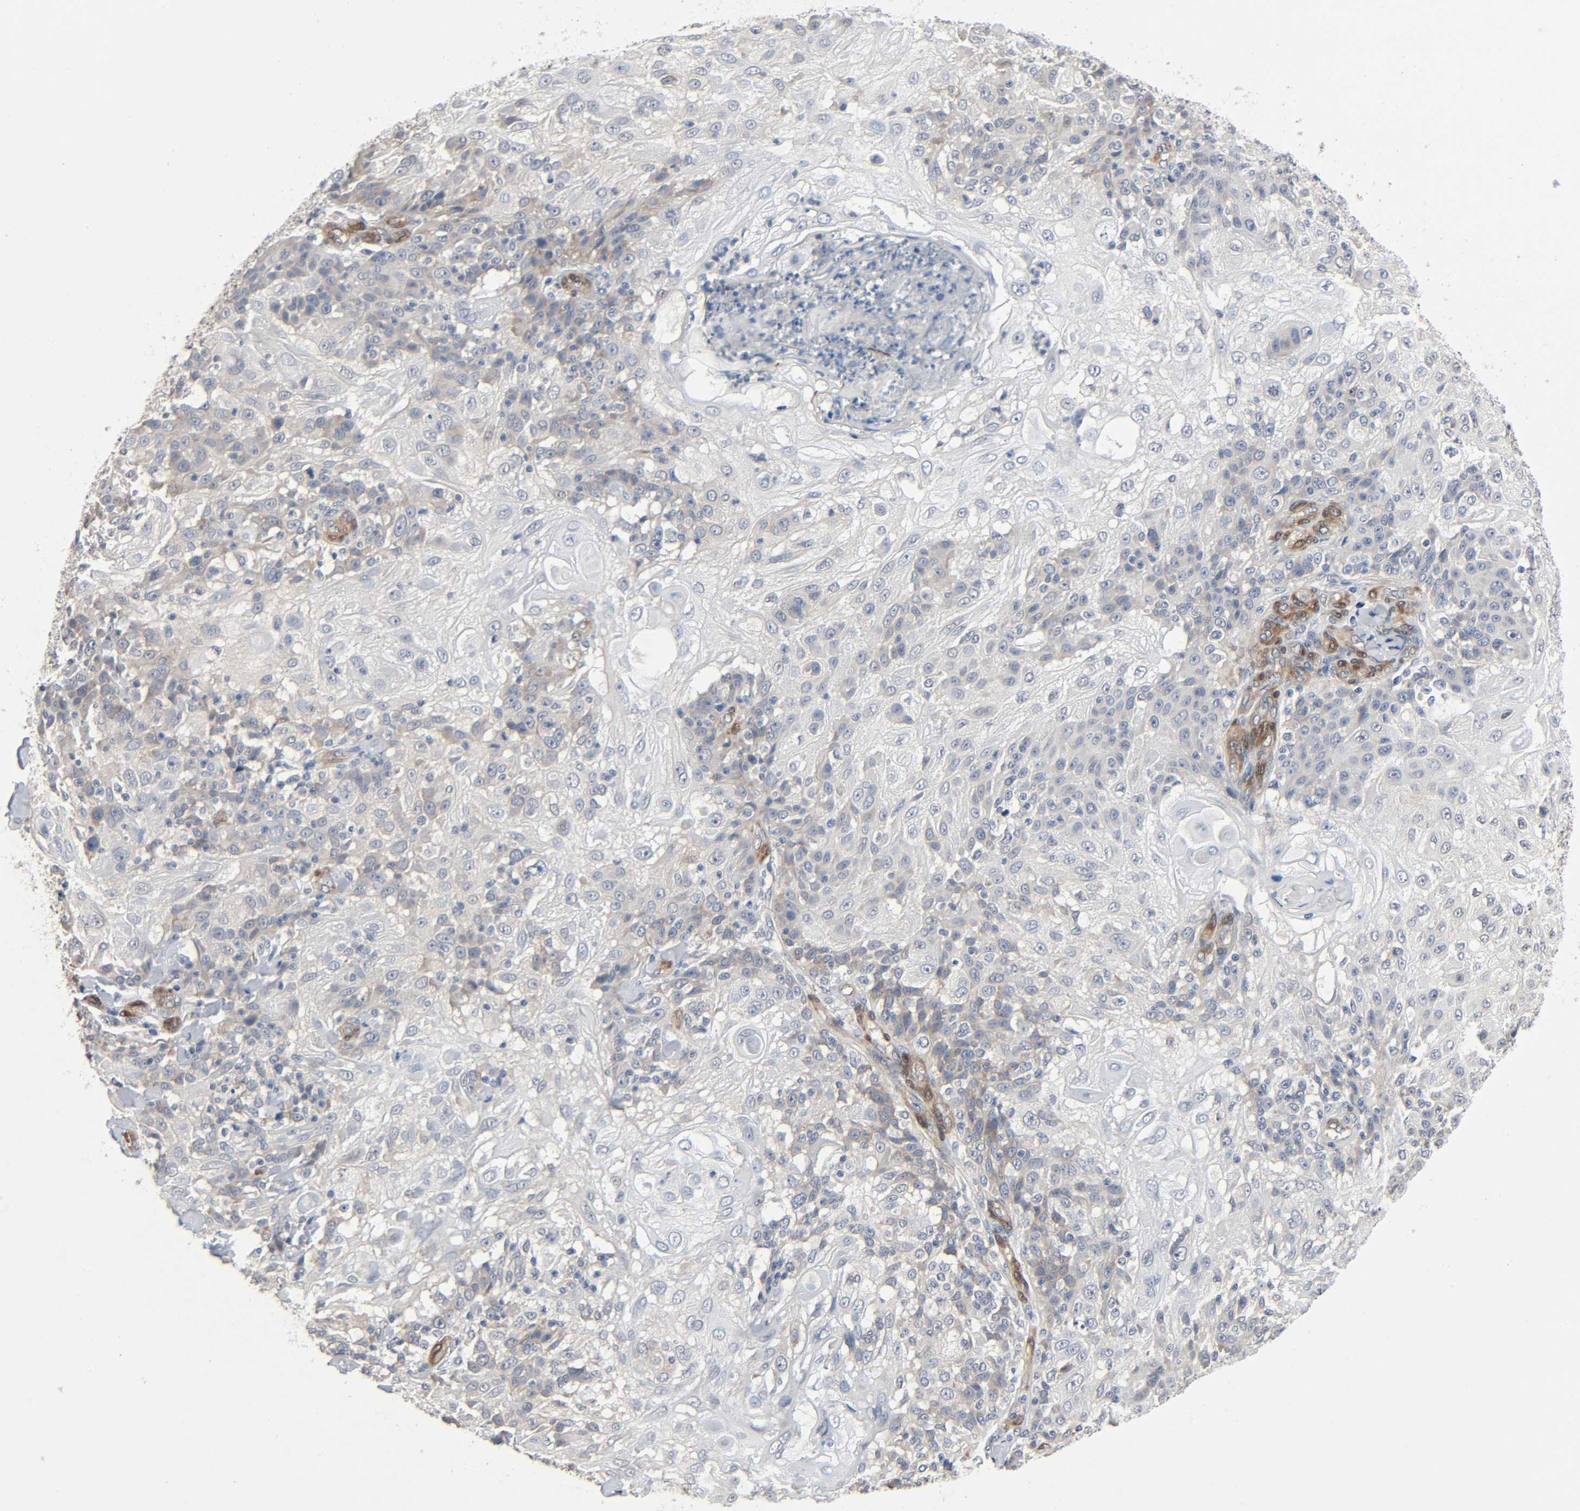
{"staining": {"intensity": "weak", "quantity": ">75%", "location": "cytoplasmic/membranous"}, "tissue": "skin cancer", "cell_type": "Tumor cells", "image_type": "cancer", "snomed": [{"axis": "morphology", "description": "Normal tissue, NOS"}, {"axis": "morphology", "description": "Squamous cell carcinoma, NOS"}, {"axis": "topography", "description": "Skin"}], "caption": "Immunohistochemical staining of skin squamous cell carcinoma exhibits low levels of weak cytoplasmic/membranous protein expression in approximately >75% of tumor cells.", "gene": "PTK2", "patient": {"sex": "female", "age": 83}}